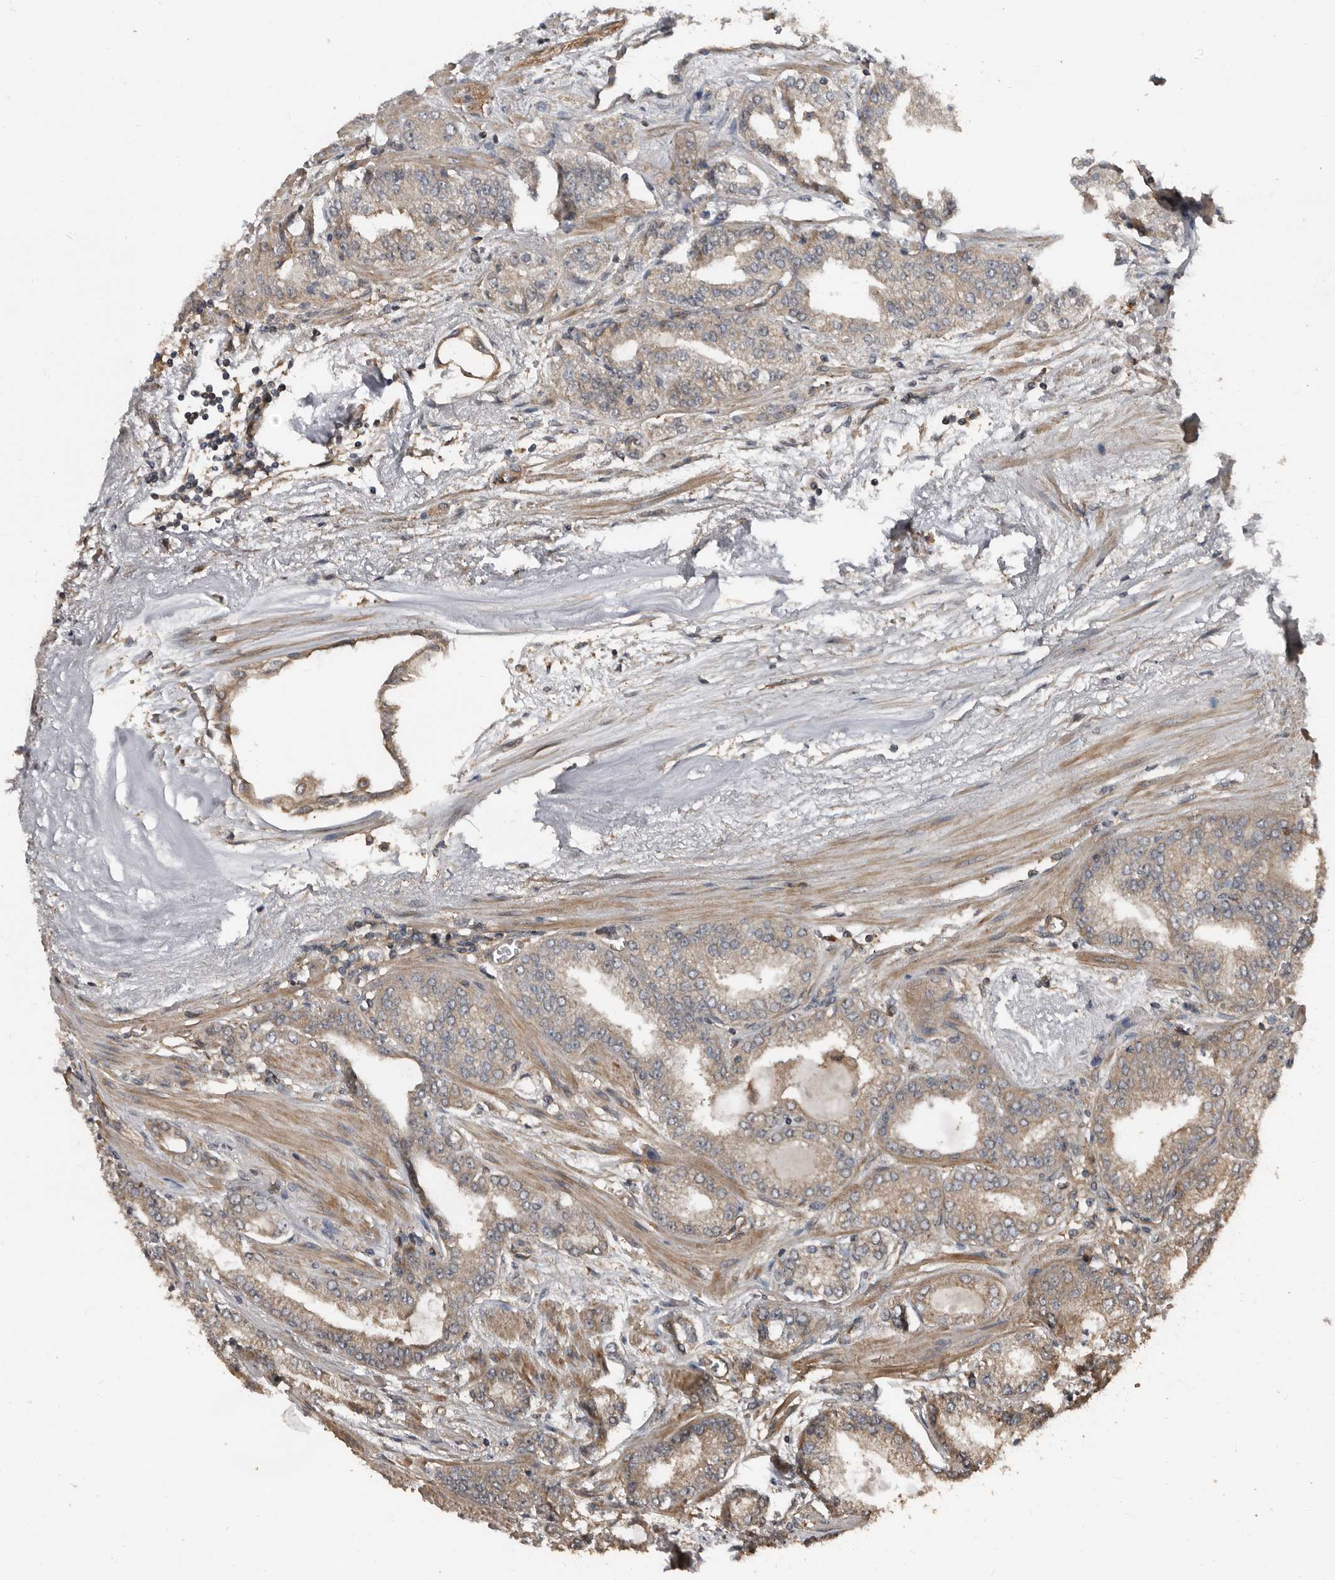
{"staining": {"intensity": "weak", "quantity": ">75%", "location": "cytoplasmic/membranous"}, "tissue": "prostate cancer", "cell_type": "Tumor cells", "image_type": "cancer", "snomed": [{"axis": "morphology", "description": "Adenocarcinoma, High grade"}, {"axis": "topography", "description": "Prostate"}], "caption": "The immunohistochemical stain highlights weak cytoplasmic/membranous positivity in tumor cells of high-grade adenocarcinoma (prostate) tissue.", "gene": "EXOC3L1", "patient": {"sex": "male", "age": 71}}